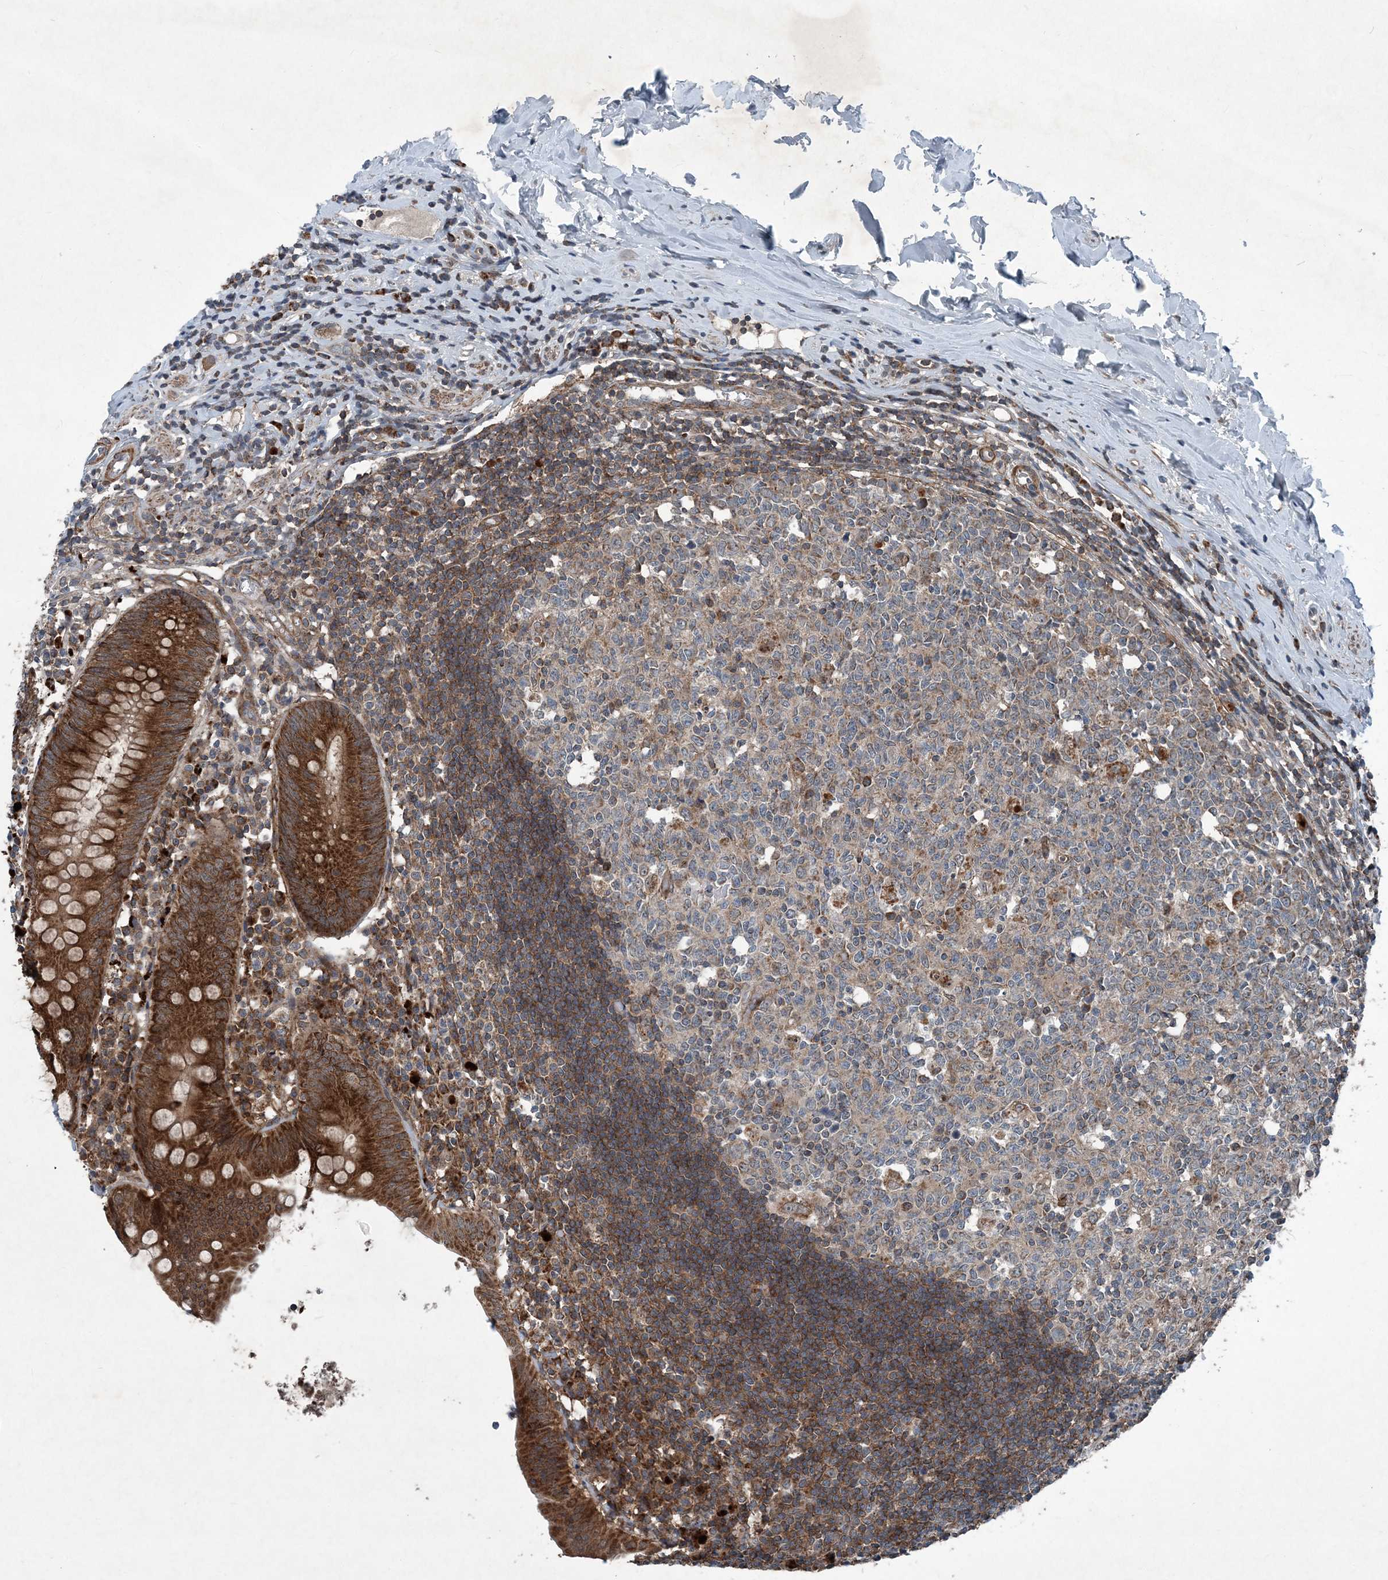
{"staining": {"intensity": "moderate", "quantity": ">75%", "location": "cytoplasmic/membranous"}, "tissue": "appendix", "cell_type": "Glandular cells", "image_type": "normal", "snomed": [{"axis": "morphology", "description": "Normal tissue, NOS"}, {"axis": "topography", "description": "Appendix"}], "caption": "This photomicrograph exhibits normal appendix stained with immunohistochemistry to label a protein in brown. The cytoplasmic/membranous of glandular cells show moderate positivity for the protein. Nuclei are counter-stained blue.", "gene": "NDUFA2", "patient": {"sex": "female", "age": 54}}